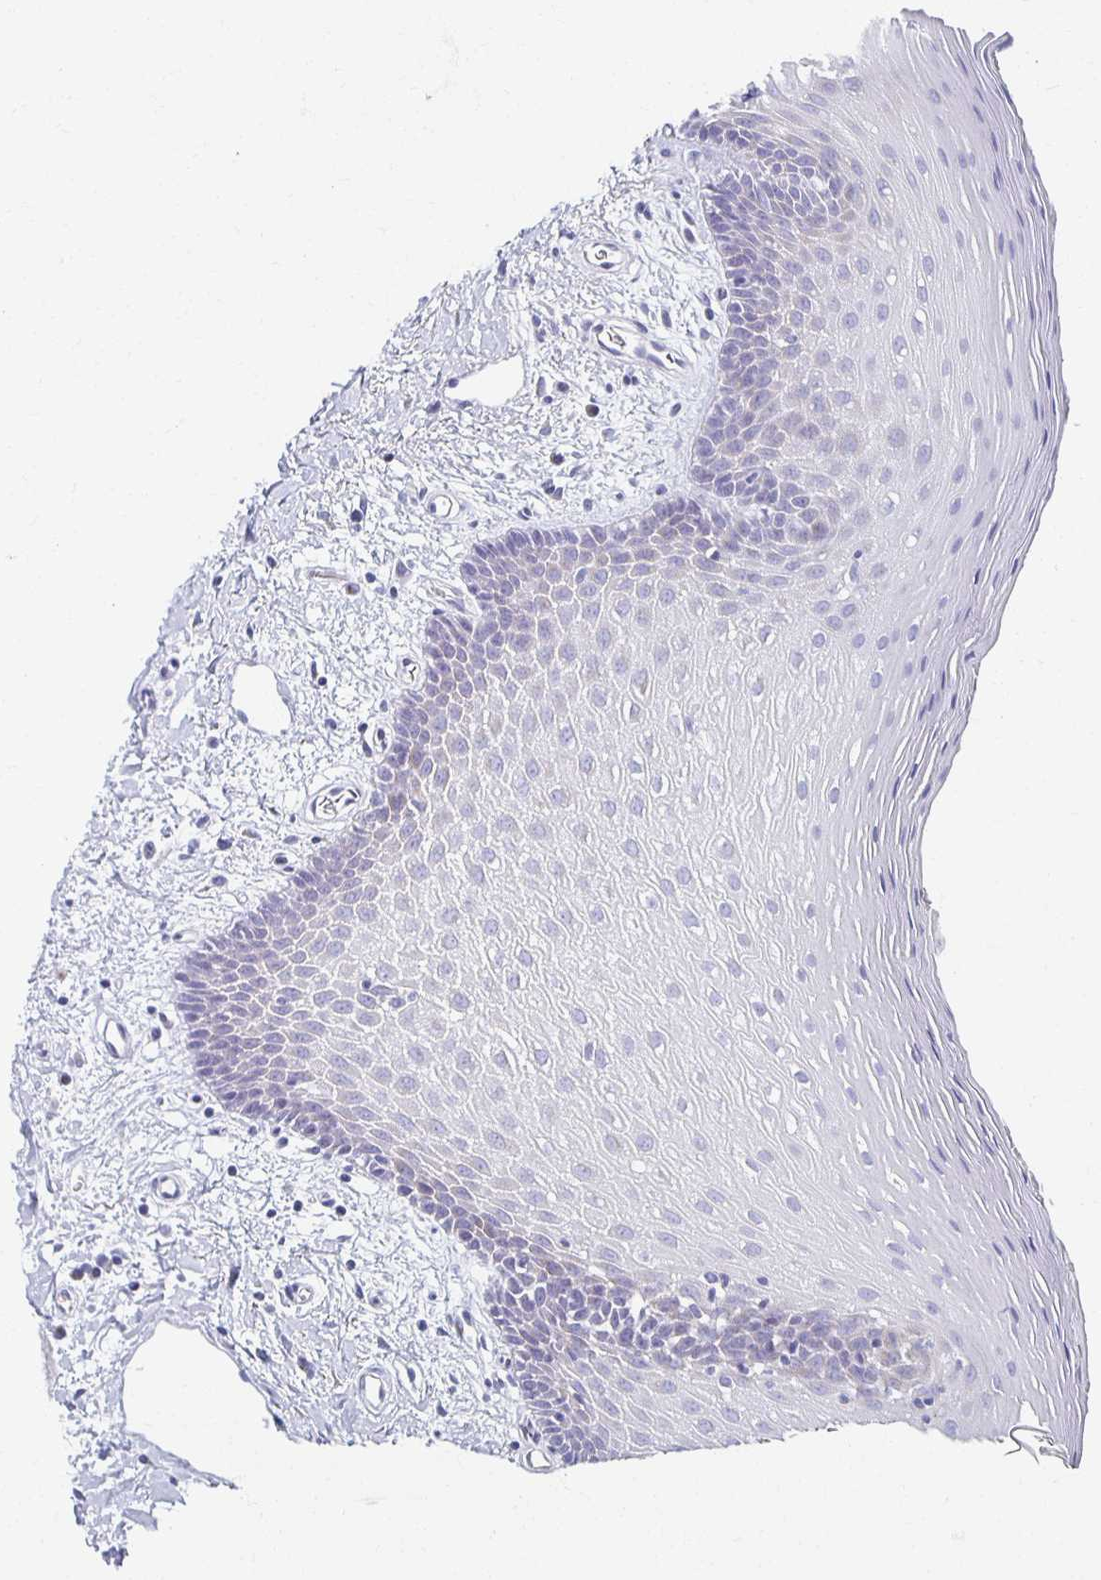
{"staining": {"intensity": "weak", "quantity": "<25%", "location": "cytoplasmic/membranous"}, "tissue": "oral mucosa", "cell_type": "Squamous epithelial cells", "image_type": "normal", "snomed": [{"axis": "morphology", "description": "Normal tissue, NOS"}, {"axis": "topography", "description": "Oral tissue"}], "caption": "DAB immunohistochemical staining of normal oral mucosa shows no significant positivity in squamous epithelial cells.", "gene": "TEX44", "patient": {"sex": "female", "age": 43}}